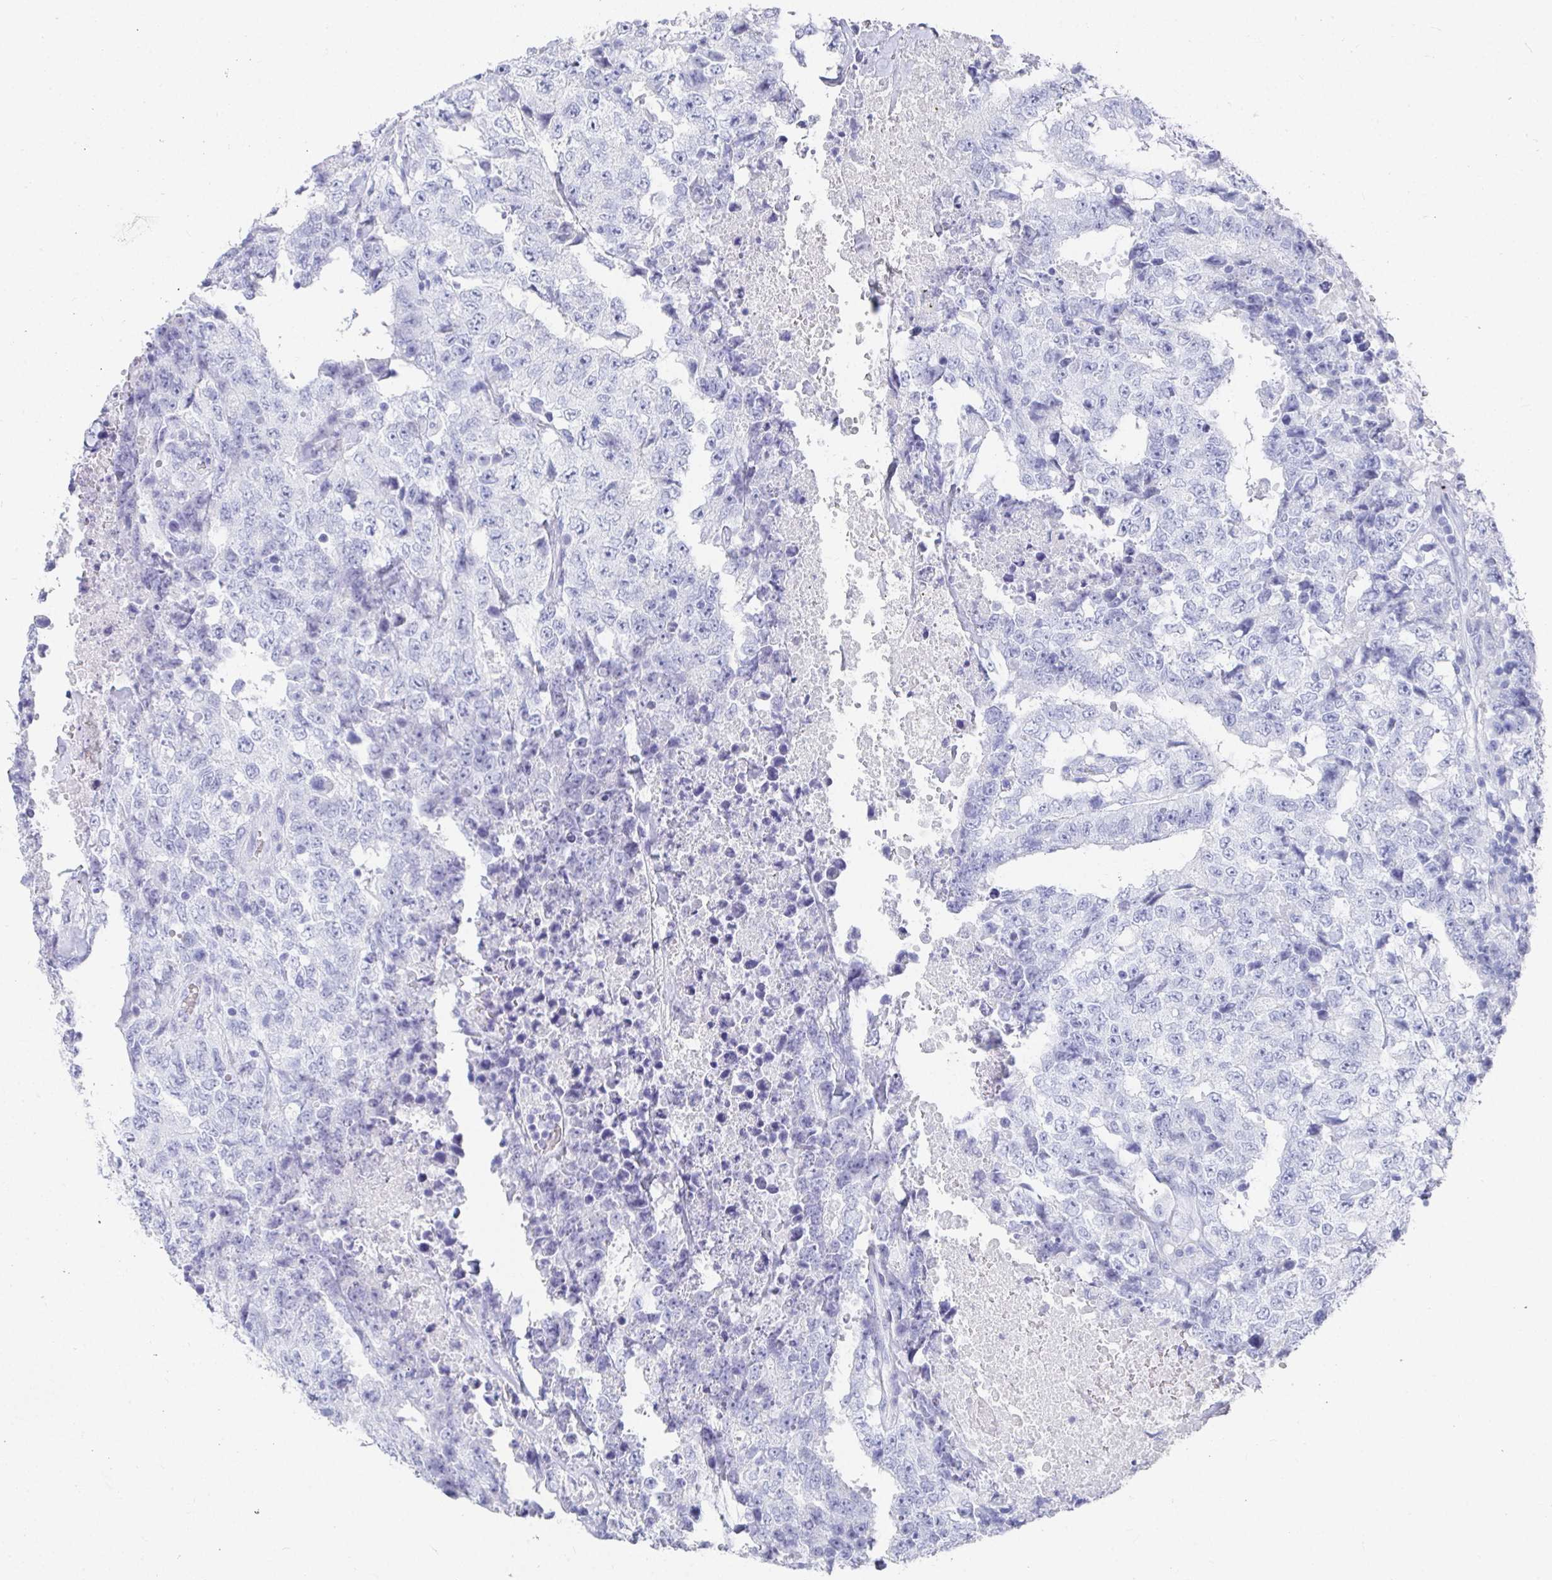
{"staining": {"intensity": "negative", "quantity": "none", "location": "none"}, "tissue": "testis cancer", "cell_type": "Tumor cells", "image_type": "cancer", "snomed": [{"axis": "morphology", "description": "Carcinoma, Embryonal, NOS"}, {"axis": "topography", "description": "Testis"}], "caption": "Photomicrograph shows no protein staining in tumor cells of testis cancer (embryonal carcinoma) tissue. (Brightfield microscopy of DAB immunohistochemistry at high magnification).", "gene": "GRIA1", "patient": {"sex": "male", "age": 24}}